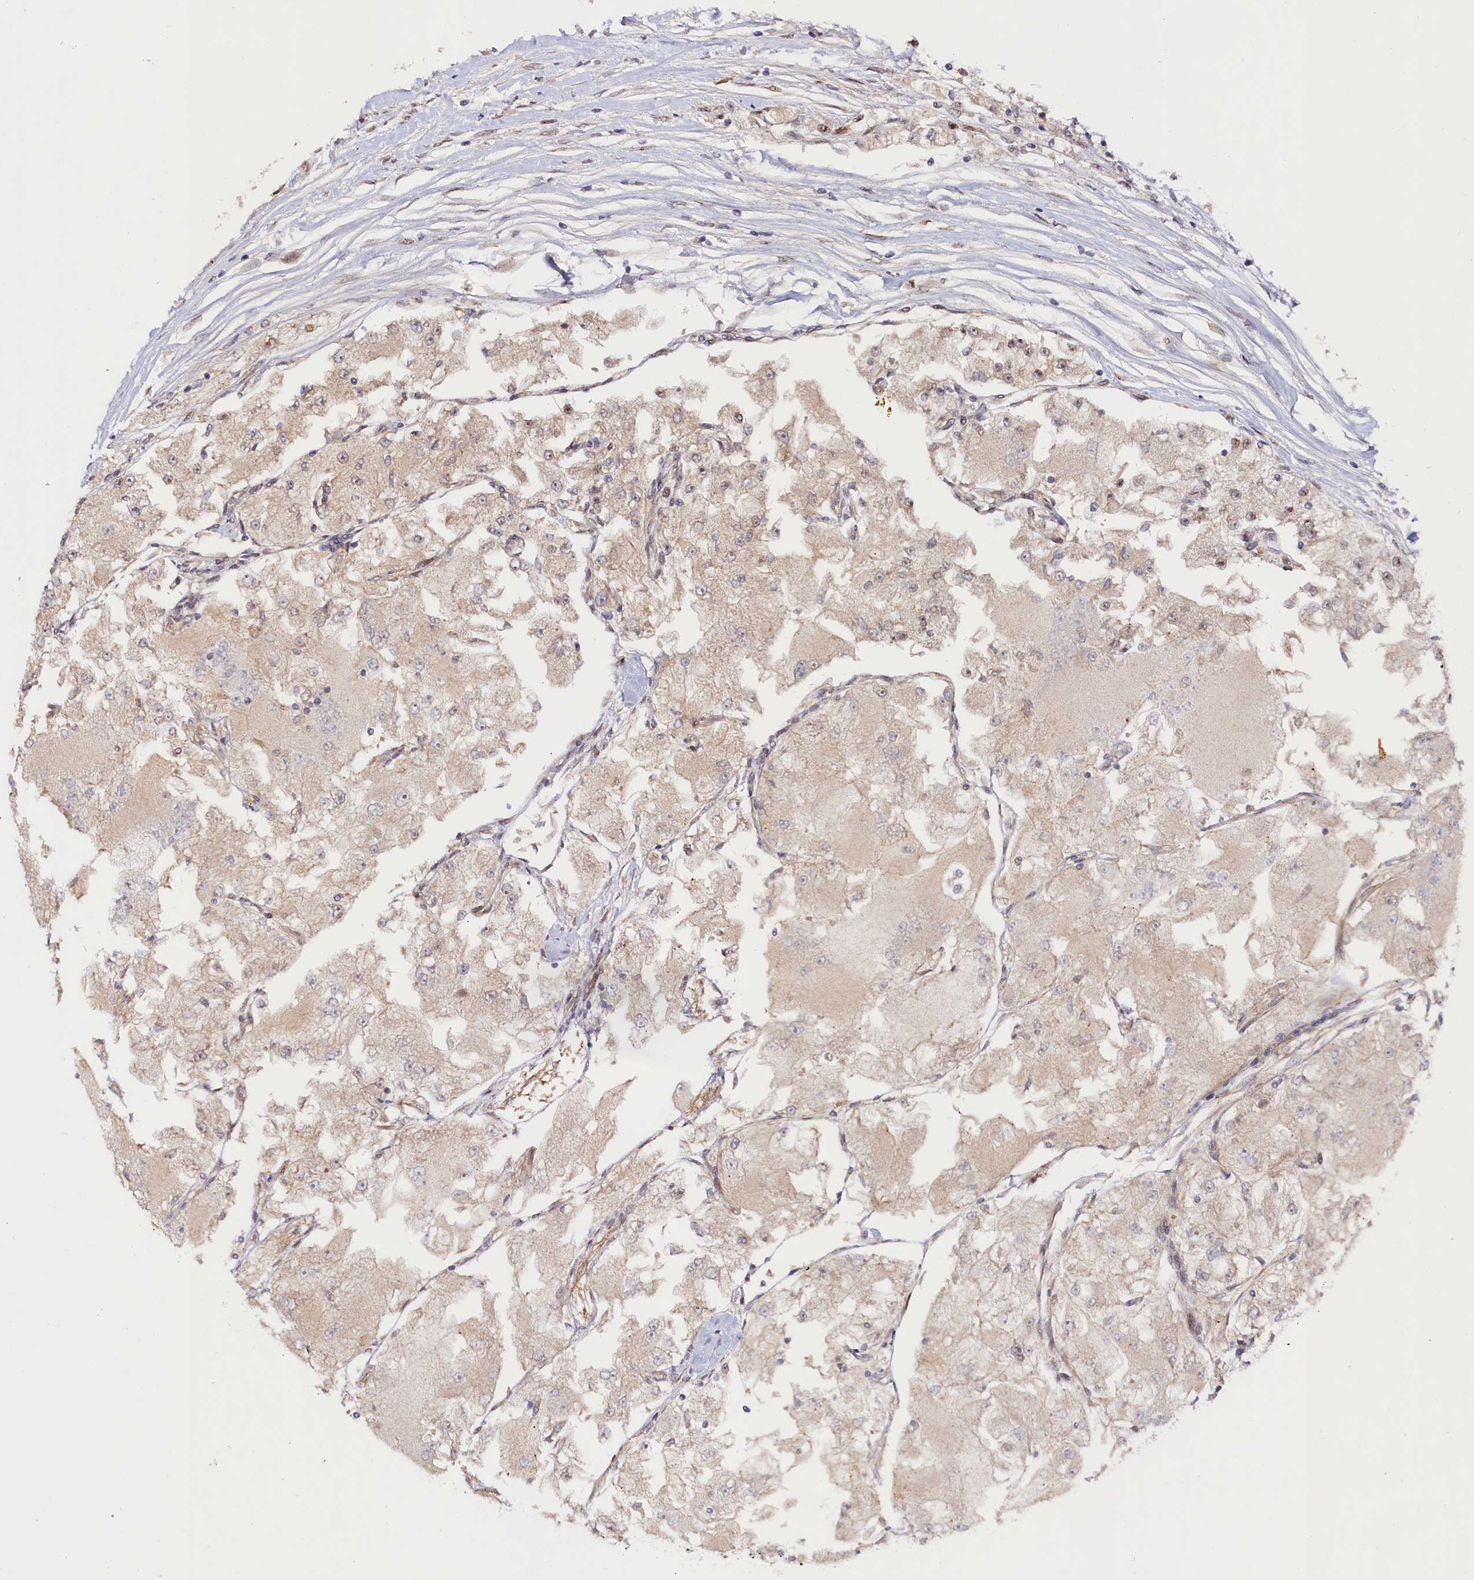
{"staining": {"intensity": "weak", "quantity": ">75%", "location": "cytoplasmic/membranous"}, "tissue": "renal cancer", "cell_type": "Tumor cells", "image_type": "cancer", "snomed": [{"axis": "morphology", "description": "Adenocarcinoma, NOS"}, {"axis": "topography", "description": "Kidney"}], "caption": "Immunohistochemical staining of adenocarcinoma (renal) demonstrates low levels of weak cytoplasmic/membranous protein expression in approximately >75% of tumor cells.", "gene": "ANKRD24", "patient": {"sex": "female", "age": 72}}